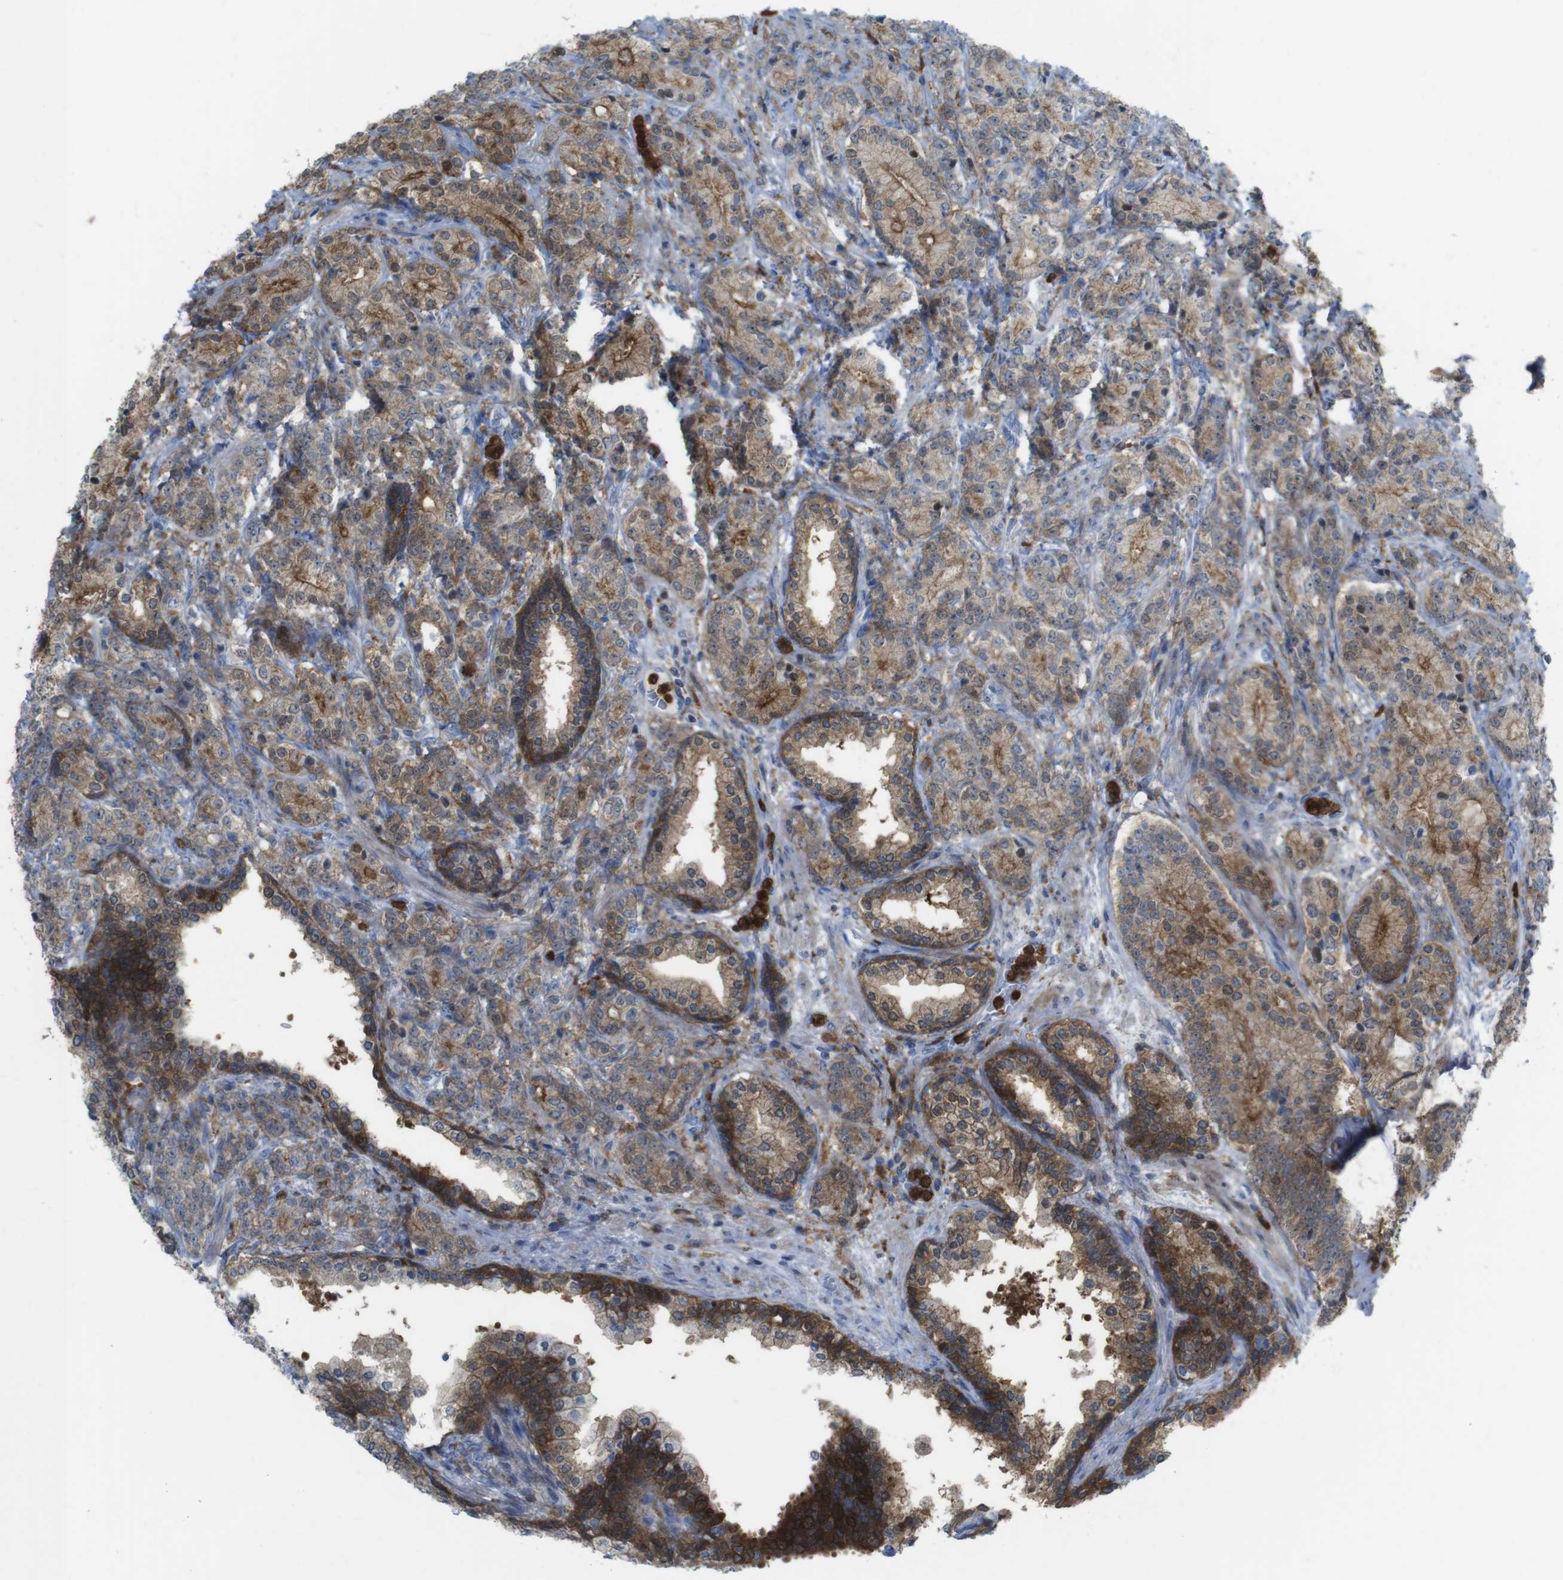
{"staining": {"intensity": "moderate", "quantity": "25%-75%", "location": "cytoplasmic/membranous"}, "tissue": "prostate cancer", "cell_type": "Tumor cells", "image_type": "cancer", "snomed": [{"axis": "morphology", "description": "Adenocarcinoma, High grade"}, {"axis": "topography", "description": "Prostate"}], "caption": "The micrograph demonstrates staining of adenocarcinoma (high-grade) (prostate), revealing moderate cytoplasmic/membranous protein expression (brown color) within tumor cells. (DAB (3,3'-diaminobenzidine) IHC with brightfield microscopy, high magnification).", "gene": "PRKCD", "patient": {"sex": "male", "age": 61}}